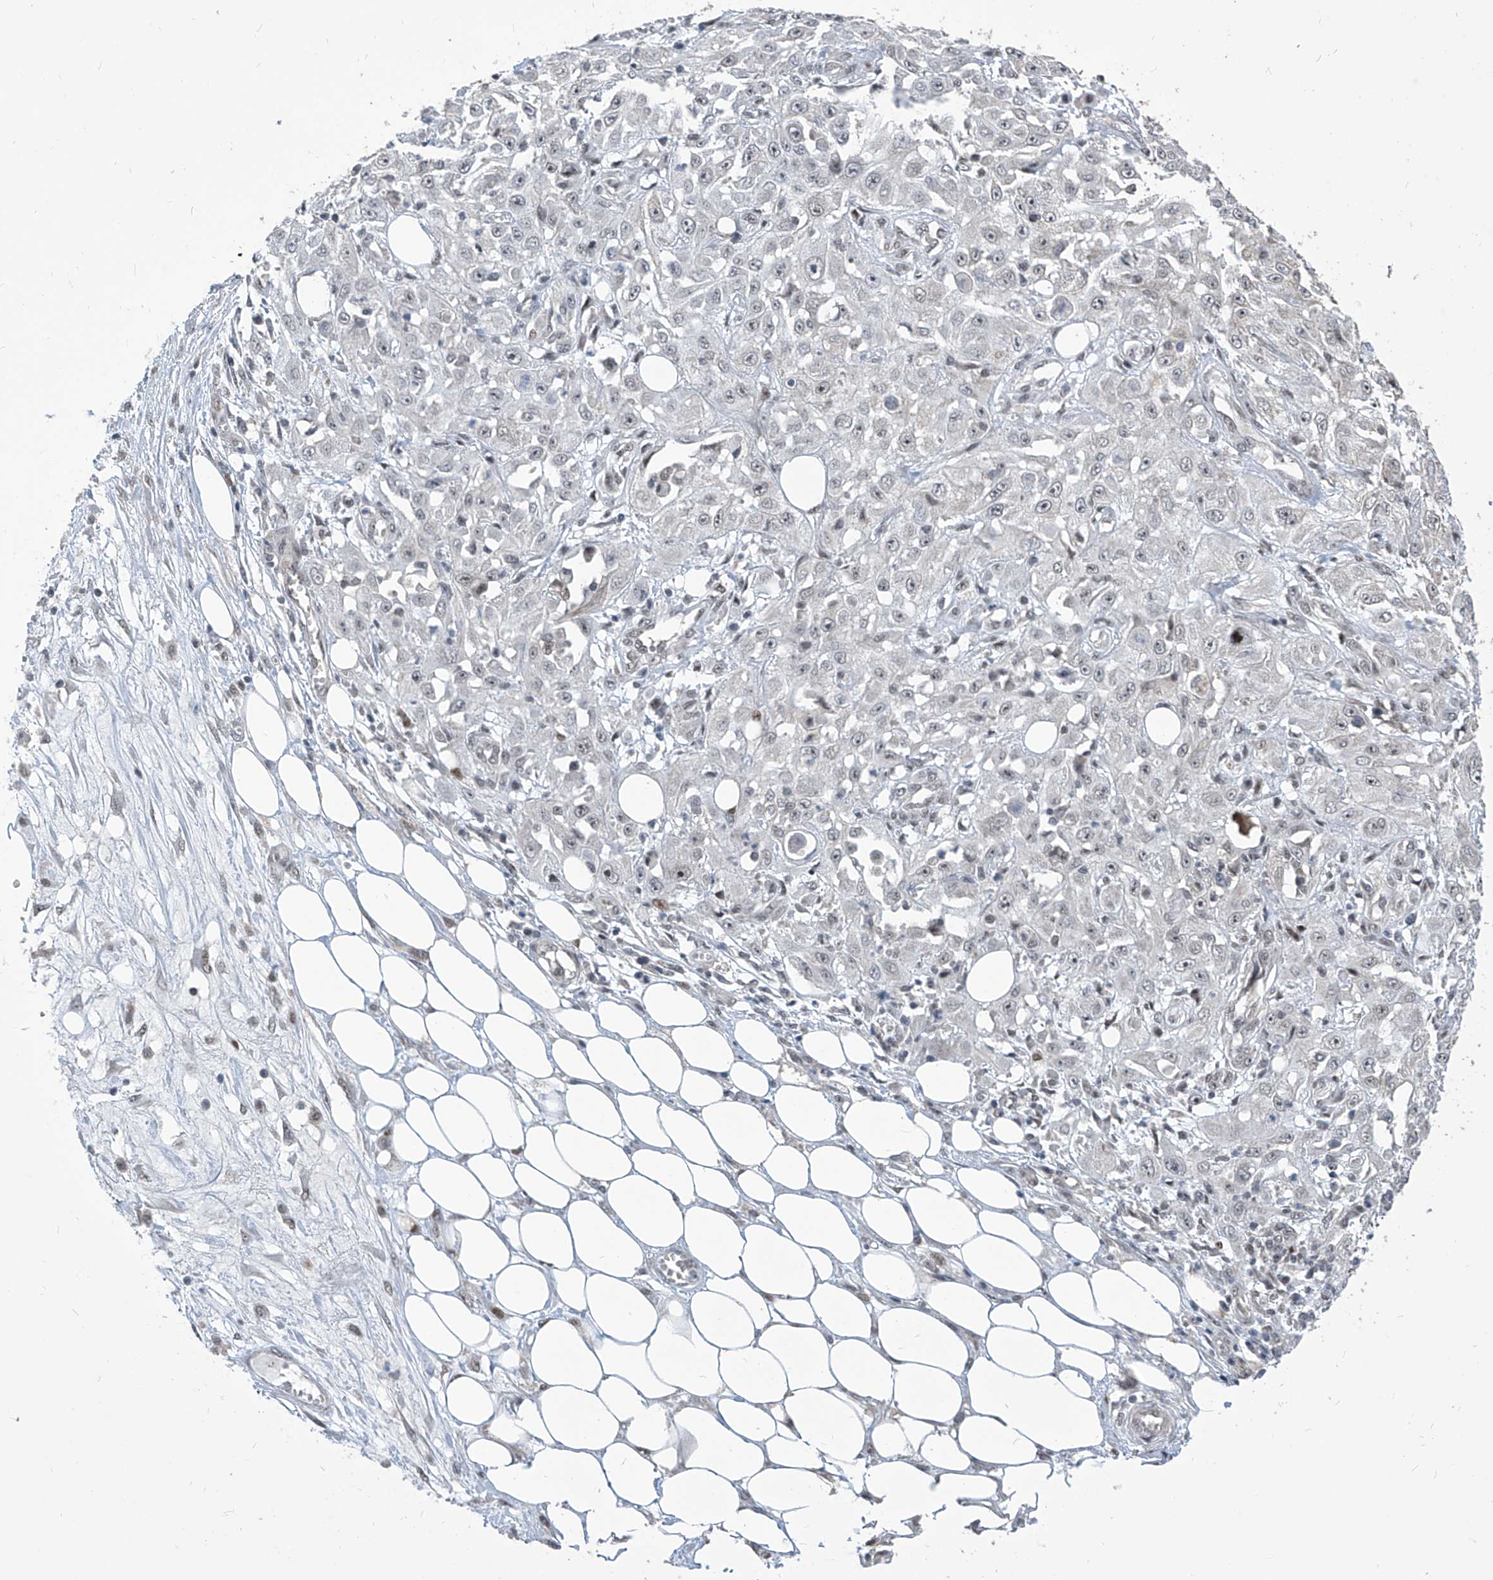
{"staining": {"intensity": "negative", "quantity": "none", "location": "none"}, "tissue": "skin cancer", "cell_type": "Tumor cells", "image_type": "cancer", "snomed": [{"axis": "morphology", "description": "Squamous cell carcinoma, NOS"}, {"axis": "morphology", "description": "Squamous cell carcinoma, metastatic, NOS"}, {"axis": "topography", "description": "Skin"}, {"axis": "topography", "description": "Lymph node"}], "caption": "The histopathology image demonstrates no significant expression in tumor cells of skin cancer.", "gene": "IRF2", "patient": {"sex": "male", "age": 75}}